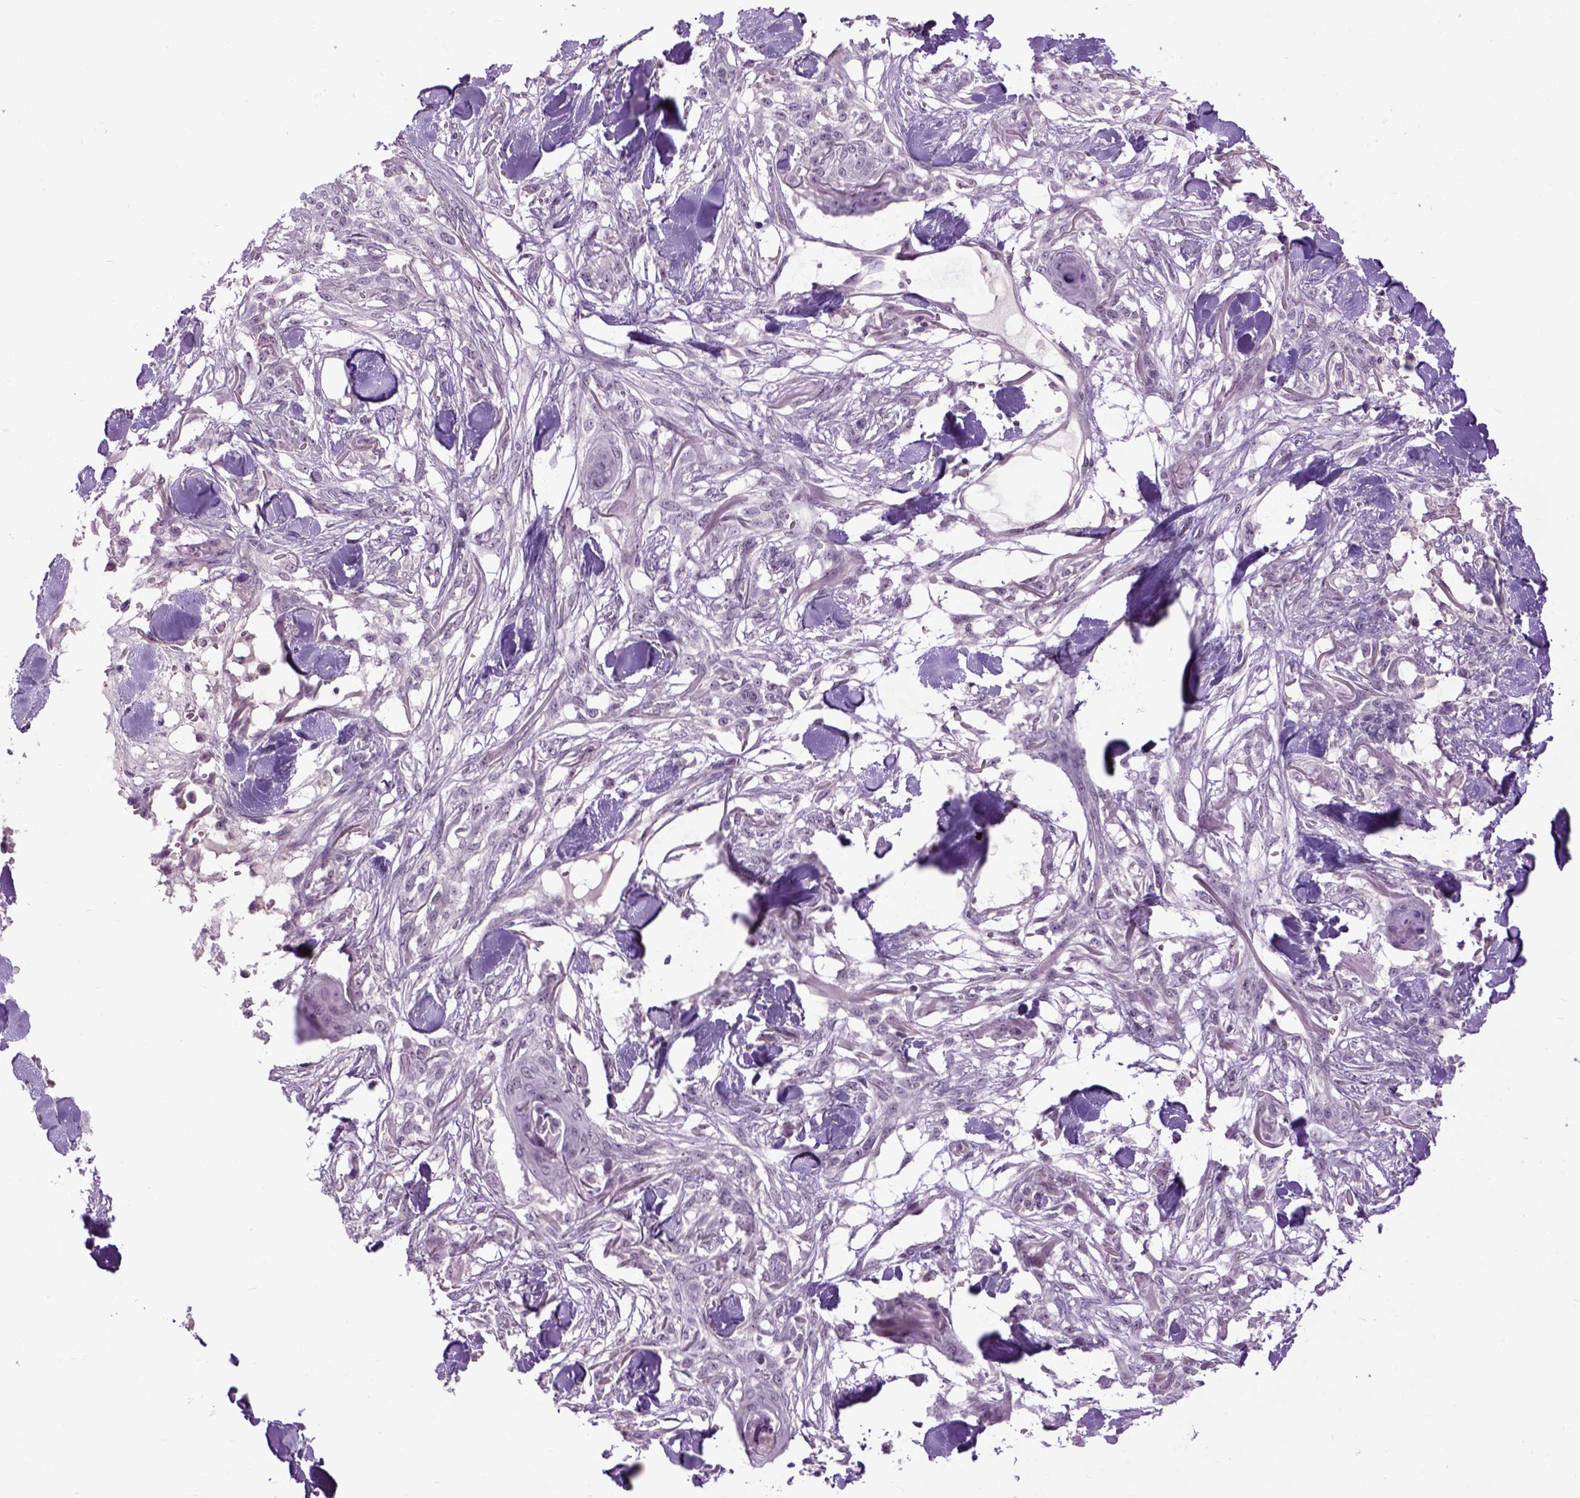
{"staining": {"intensity": "negative", "quantity": "none", "location": "none"}, "tissue": "skin cancer", "cell_type": "Tumor cells", "image_type": "cancer", "snomed": [{"axis": "morphology", "description": "Squamous cell carcinoma, NOS"}, {"axis": "topography", "description": "Skin"}], "caption": "Skin cancer stained for a protein using IHC exhibits no positivity tumor cells.", "gene": "EMILIN3", "patient": {"sex": "female", "age": 59}}